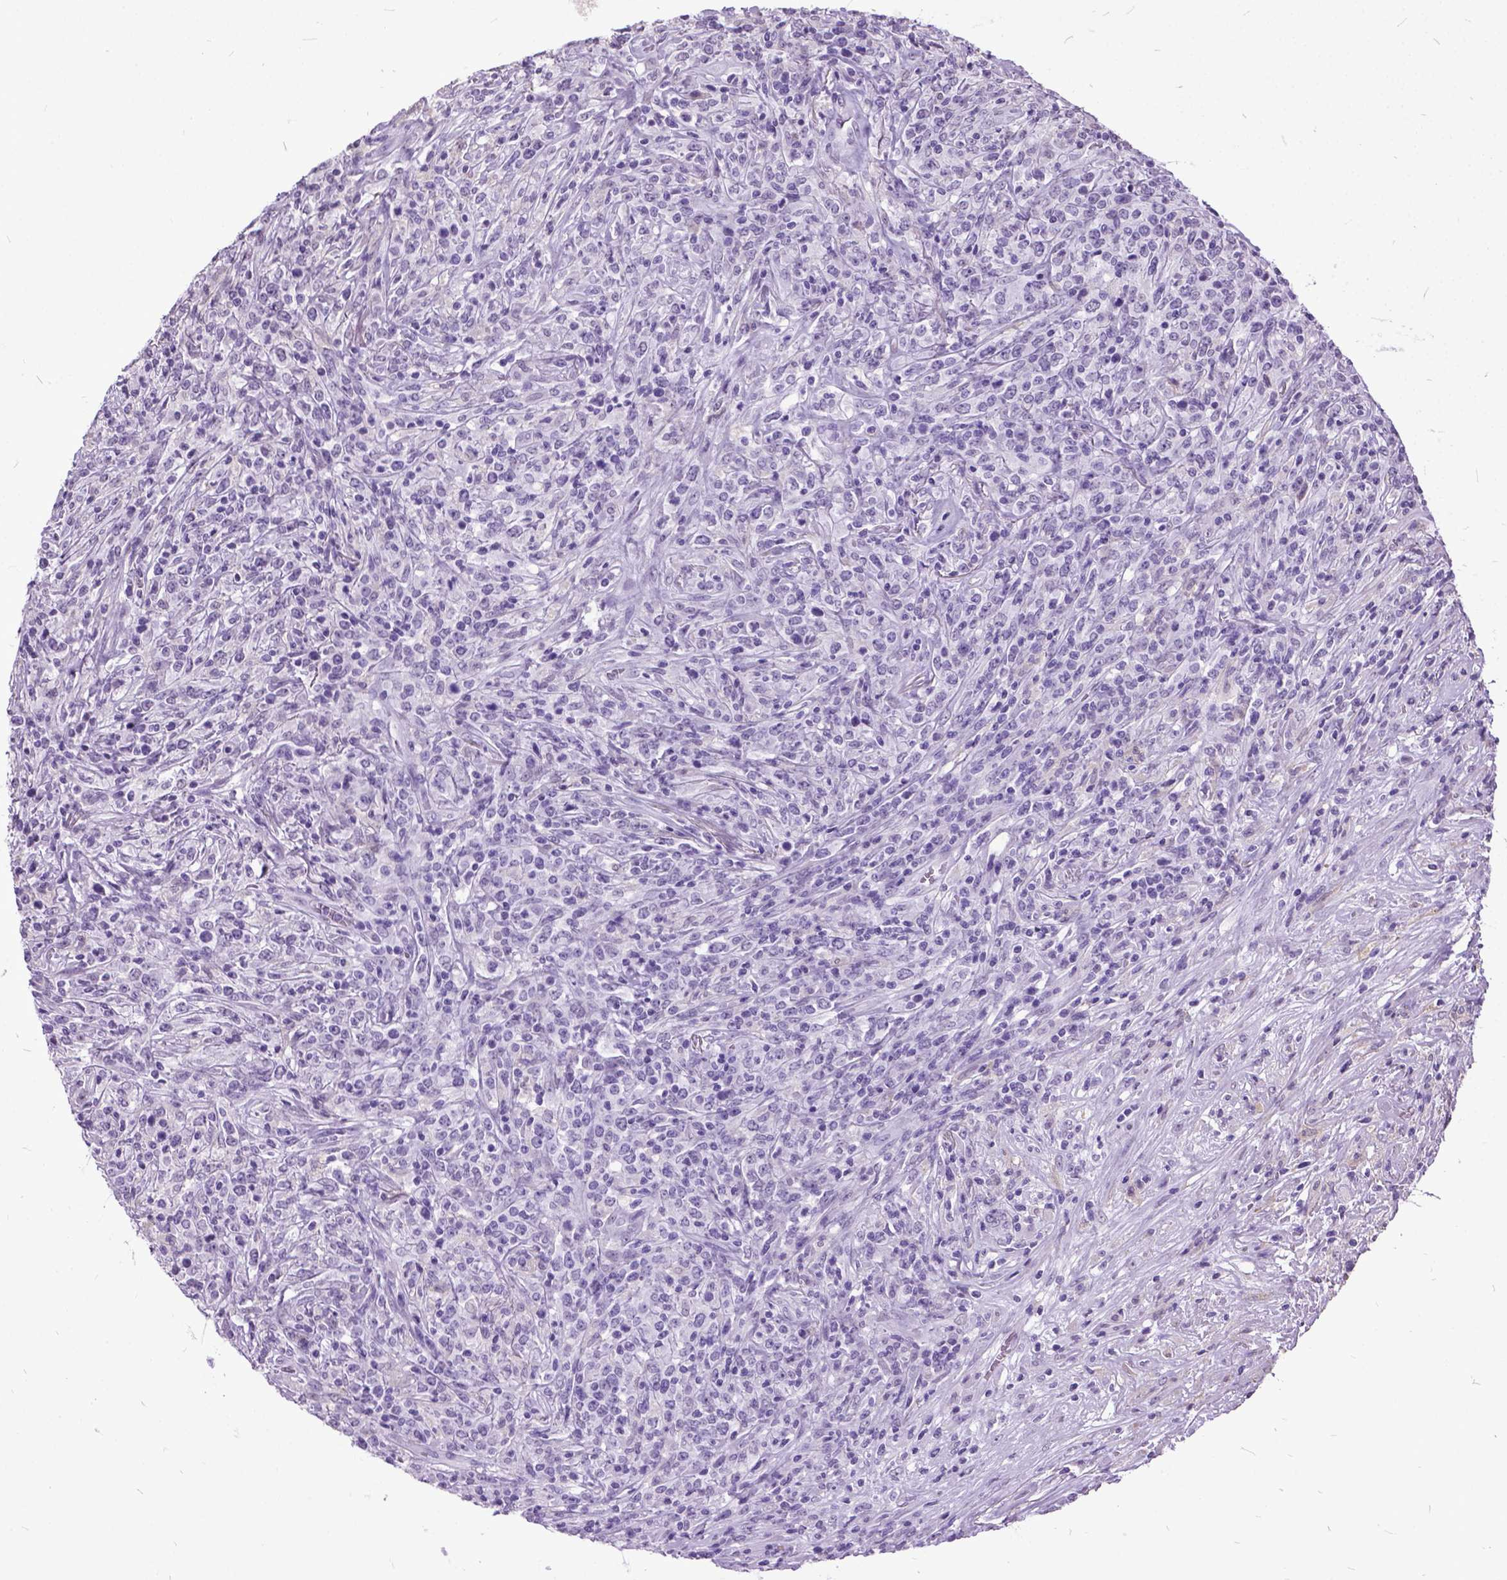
{"staining": {"intensity": "negative", "quantity": "none", "location": "none"}, "tissue": "lymphoma", "cell_type": "Tumor cells", "image_type": "cancer", "snomed": [{"axis": "morphology", "description": "Malignant lymphoma, non-Hodgkin's type, High grade"}, {"axis": "topography", "description": "Lung"}], "caption": "DAB immunohistochemical staining of human lymphoma exhibits no significant positivity in tumor cells. The staining is performed using DAB (3,3'-diaminobenzidine) brown chromogen with nuclei counter-stained in using hematoxylin.", "gene": "MARCHF10", "patient": {"sex": "male", "age": 79}}